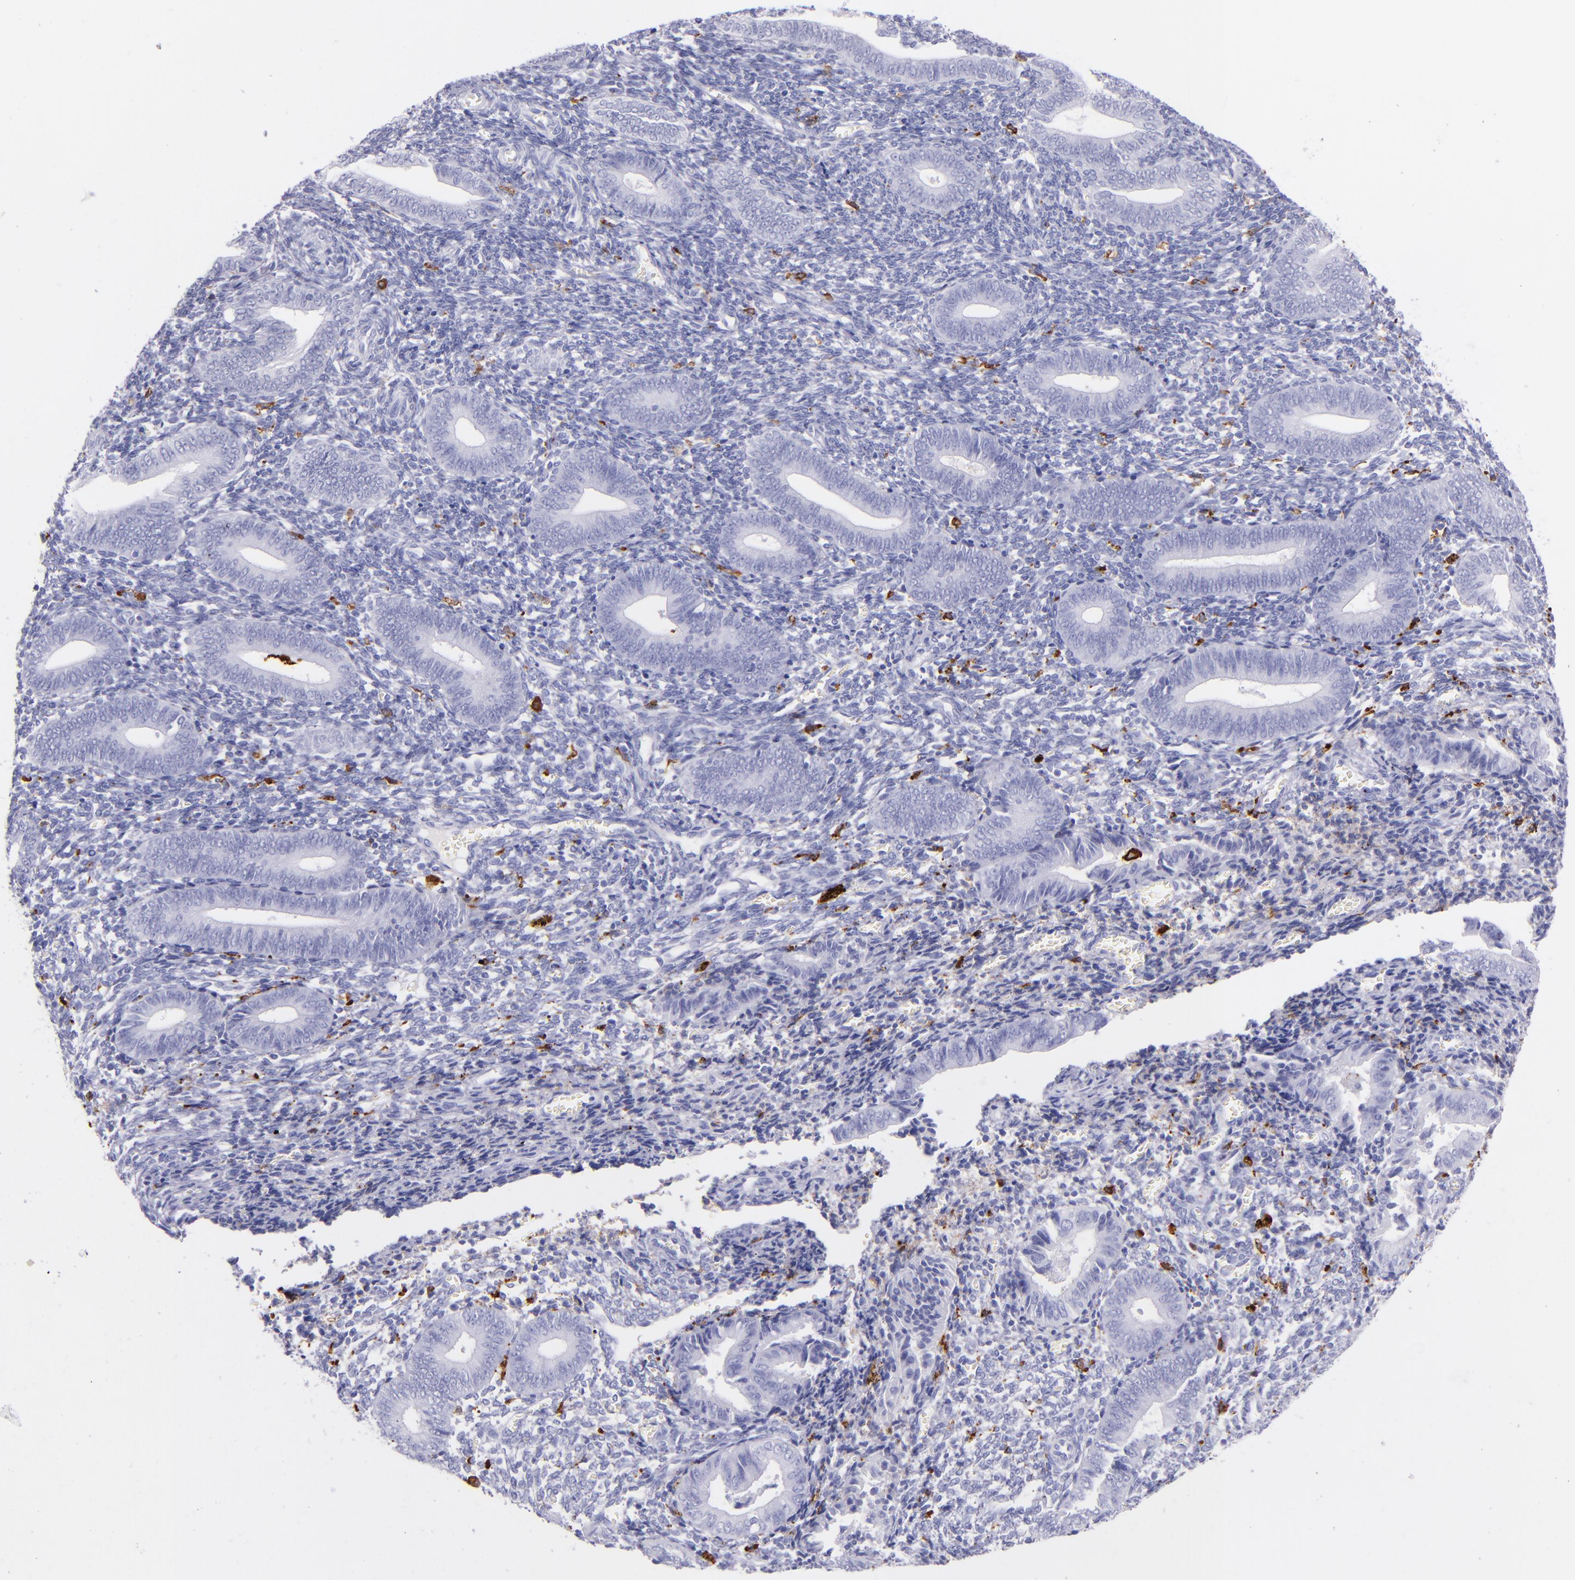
{"staining": {"intensity": "negative", "quantity": "none", "location": "none"}, "tissue": "endometrium", "cell_type": "Cells in endometrial stroma", "image_type": "normal", "snomed": [{"axis": "morphology", "description": "Normal tissue, NOS"}, {"axis": "topography", "description": "Uterus"}, {"axis": "topography", "description": "Endometrium"}], "caption": "Immunohistochemistry (IHC) histopathology image of unremarkable endometrium: endometrium stained with DAB (3,3'-diaminobenzidine) exhibits no significant protein staining in cells in endometrial stroma. (DAB (3,3'-diaminobenzidine) immunohistochemistry (IHC) with hematoxylin counter stain).", "gene": "CD163", "patient": {"sex": "female", "age": 33}}